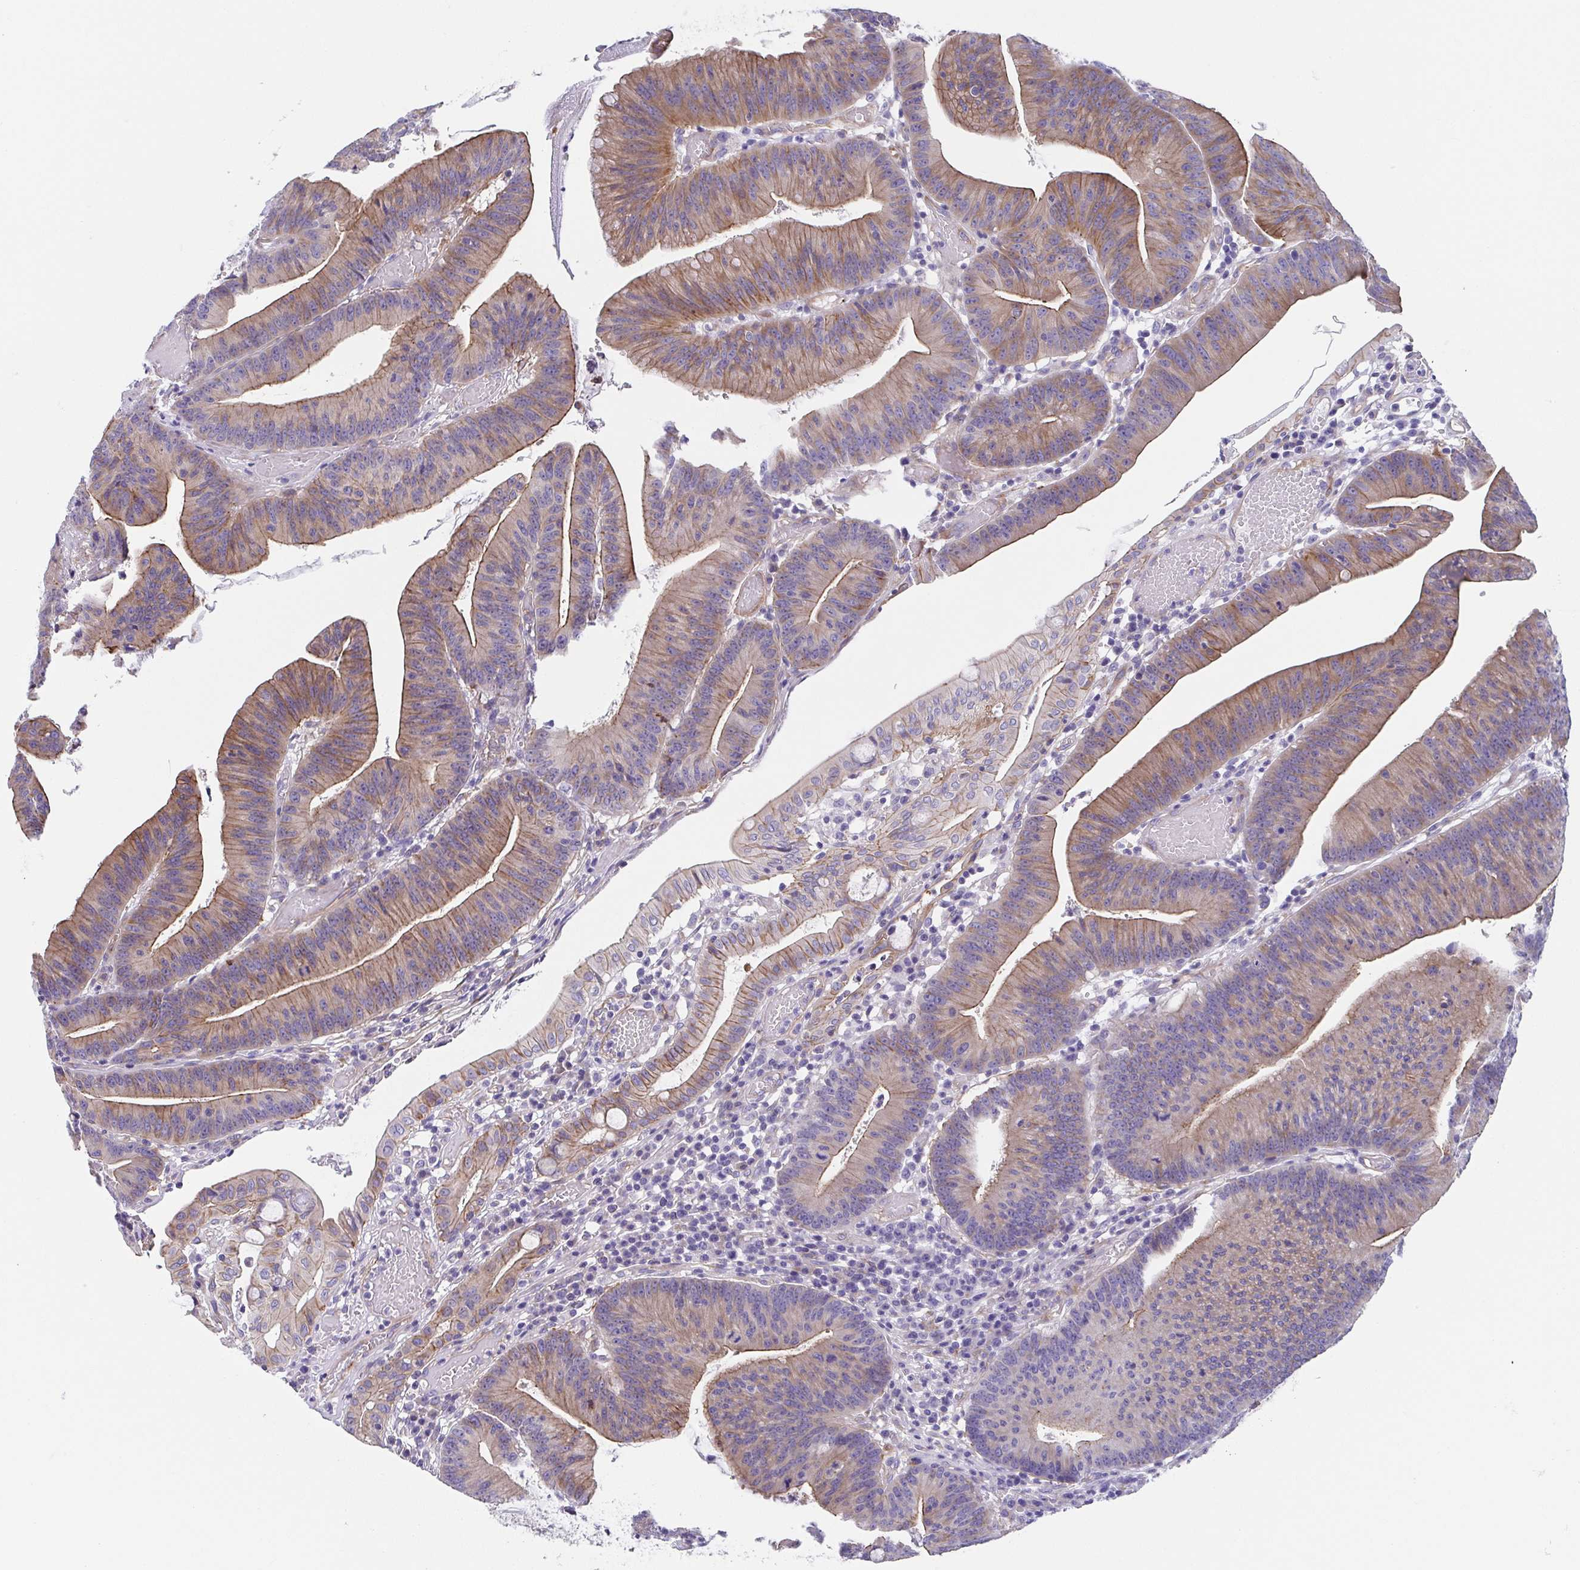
{"staining": {"intensity": "moderate", "quantity": "25%-75%", "location": "cytoplasmic/membranous"}, "tissue": "colorectal cancer", "cell_type": "Tumor cells", "image_type": "cancer", "snomed": [{"axis": "morphology", "description": "Adenocarcinoma, NOS"}, {"axis": "topography", "description": "Colon"}], "caption": "Colorectal adenocarcinoma tissue shows moderate cytoplasmic/membranous expression in about 25%-75% of tumor cells (DAB IHC with brightfield microscopy, high magnification).", "gene": "TRAM2", "patient": {"sex": "female", "age": 78}}